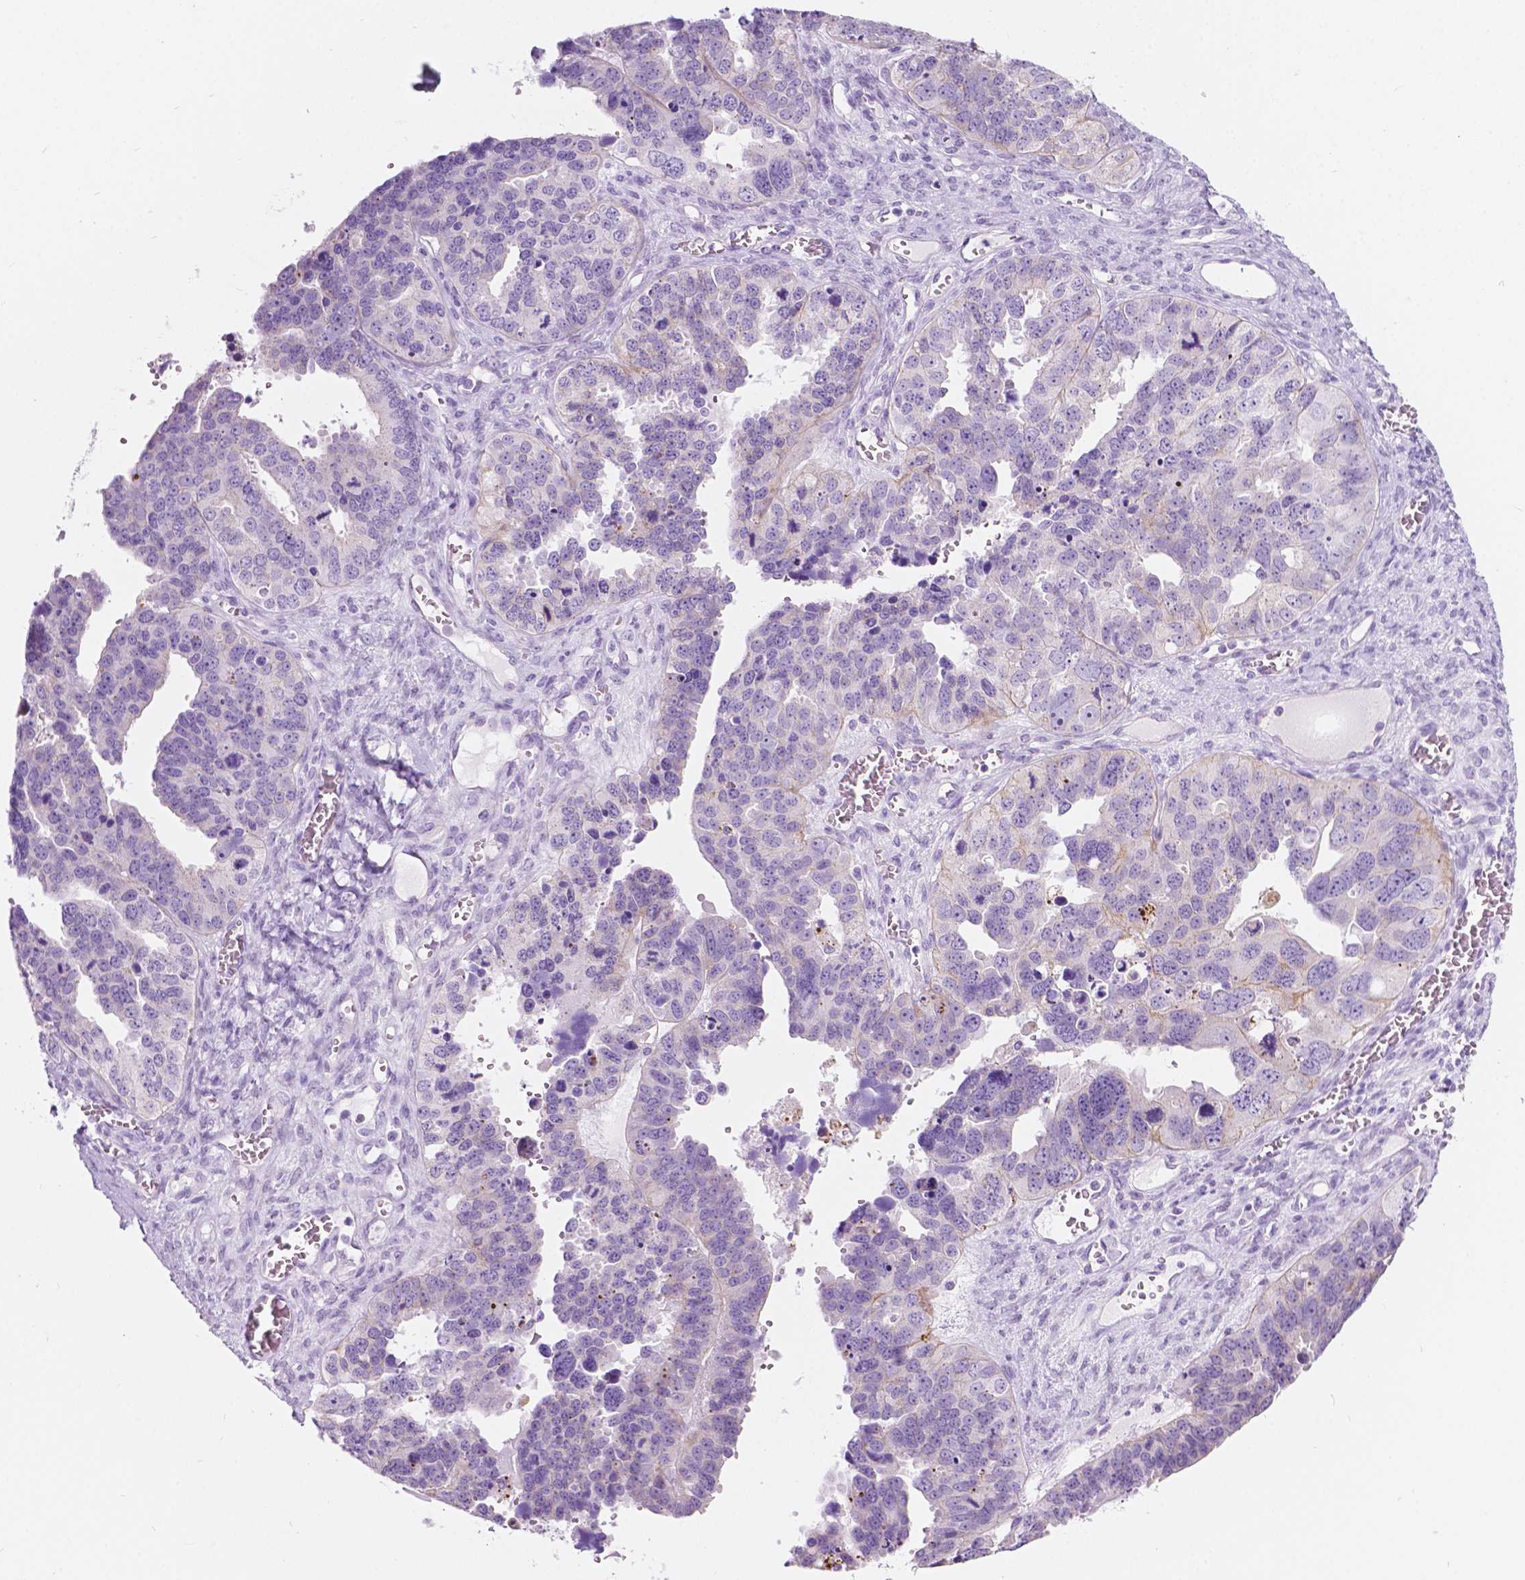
{"staining": {"intensity": "negative", "quantity": "none", "location": "none"}, "tissue": "ovarian cancer", "cell_type": "Tumor cells", "image_type": "cancer", "snomed": [{"axis": "morphology", "description": "Cystadenocarcinoma, serous, NOS"}, {"axis": "topography", "description": "Ovary"}], "caption": "Photomicrograph shows no significant protein positivity in tumor cells of ovarian serous cystadenocarcinoma.", "gene": "NOS1AP", "patient": {"sex": "female", "age": 76}}